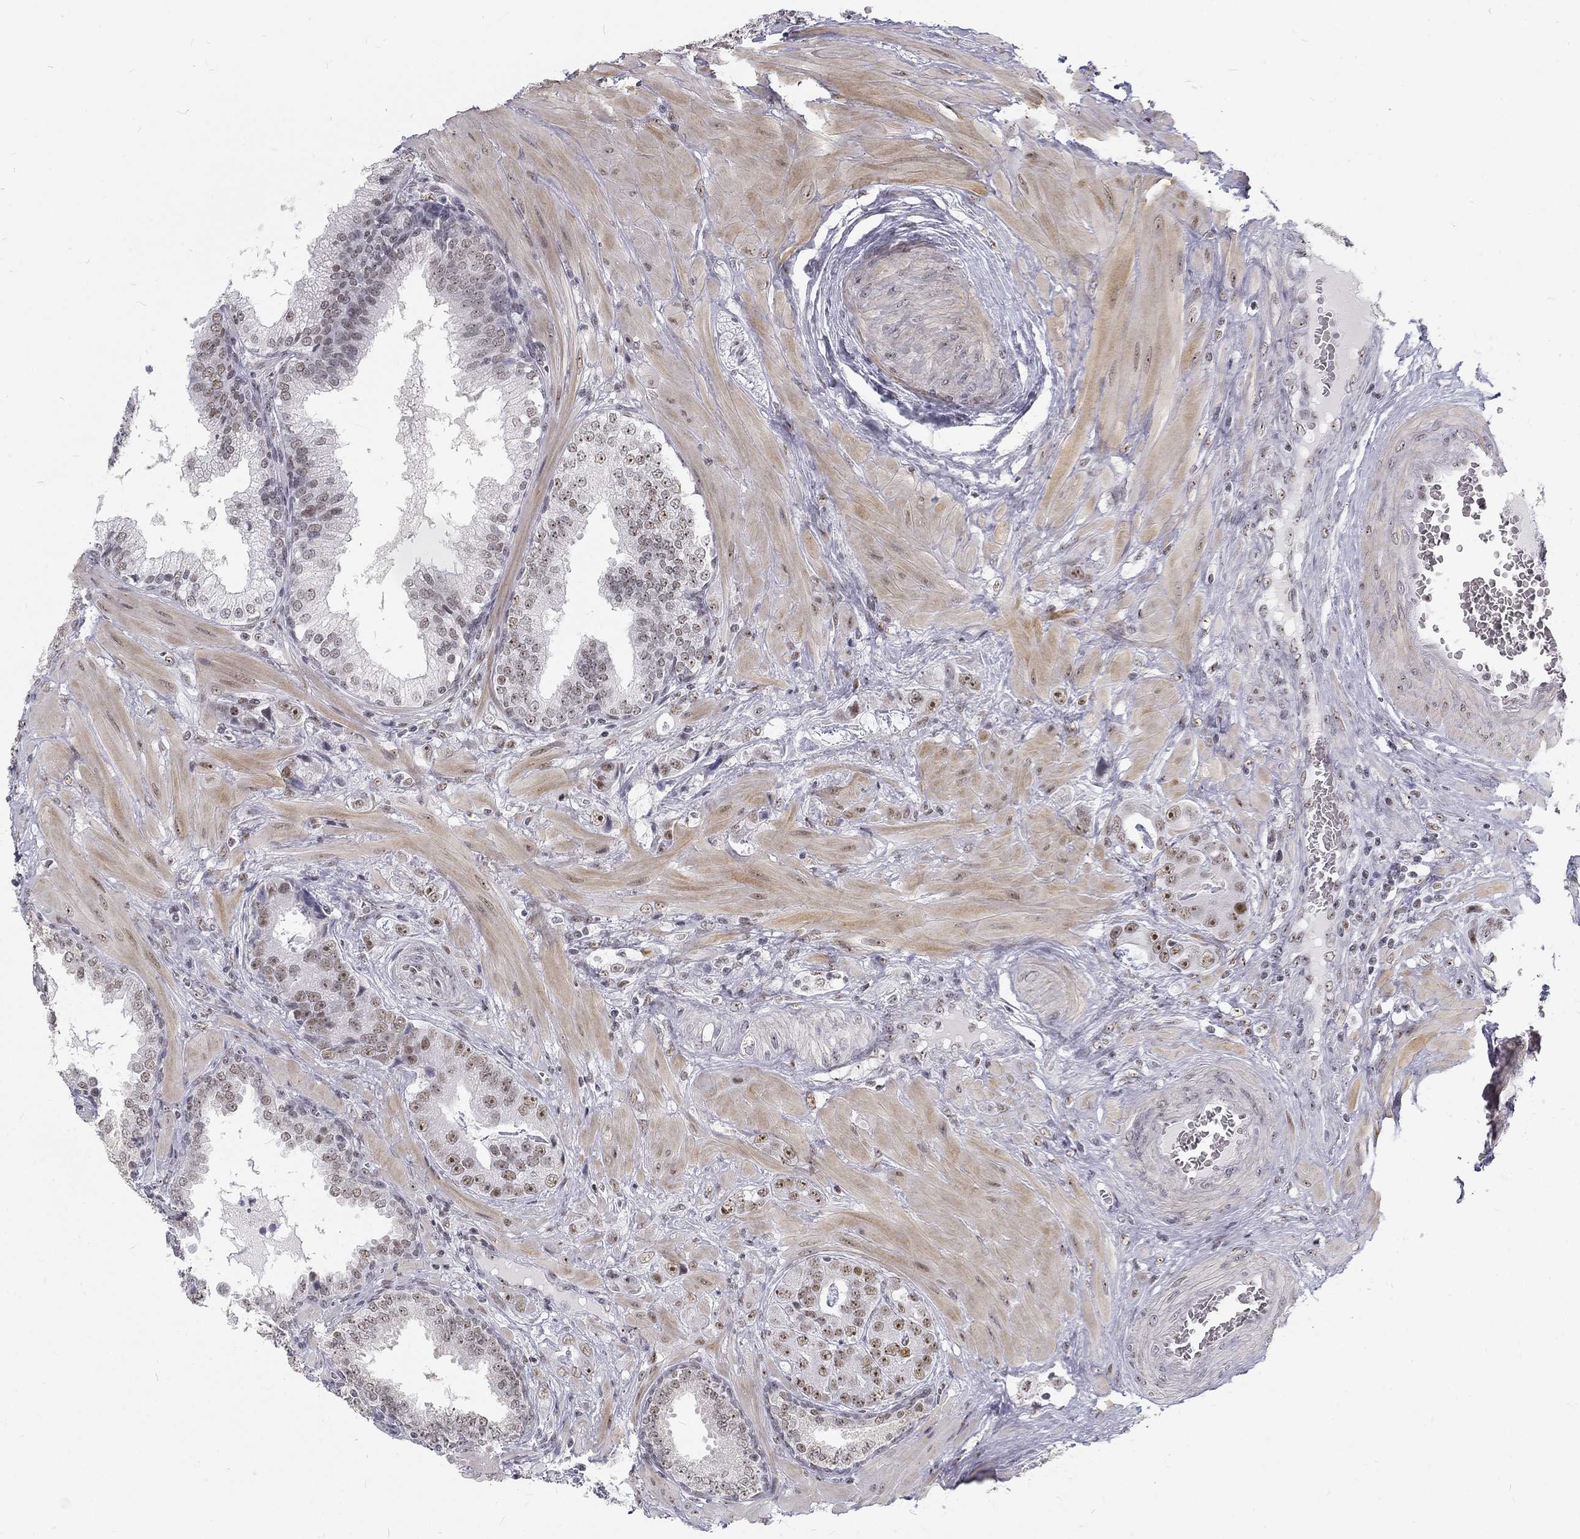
{"staining": {"intensity": "weak", "quantity": "<25%", "location": "nuclear"}, "tissue": "prostate cancer", "cell_type": "Tumor cells", "image_type": "cancer", "snomed": [{"axis": "morphology", "description": "Adenocarcinoma, NOS"}, {"axis": "topography", "description": "Prostate"}], "caption": "Prostate adenocarcinoma was stained to show a protein in brown. There is no significant positivity in tumor cells.", "gene": "SNORC", "patient": {"sex": "male", "age": 57}}